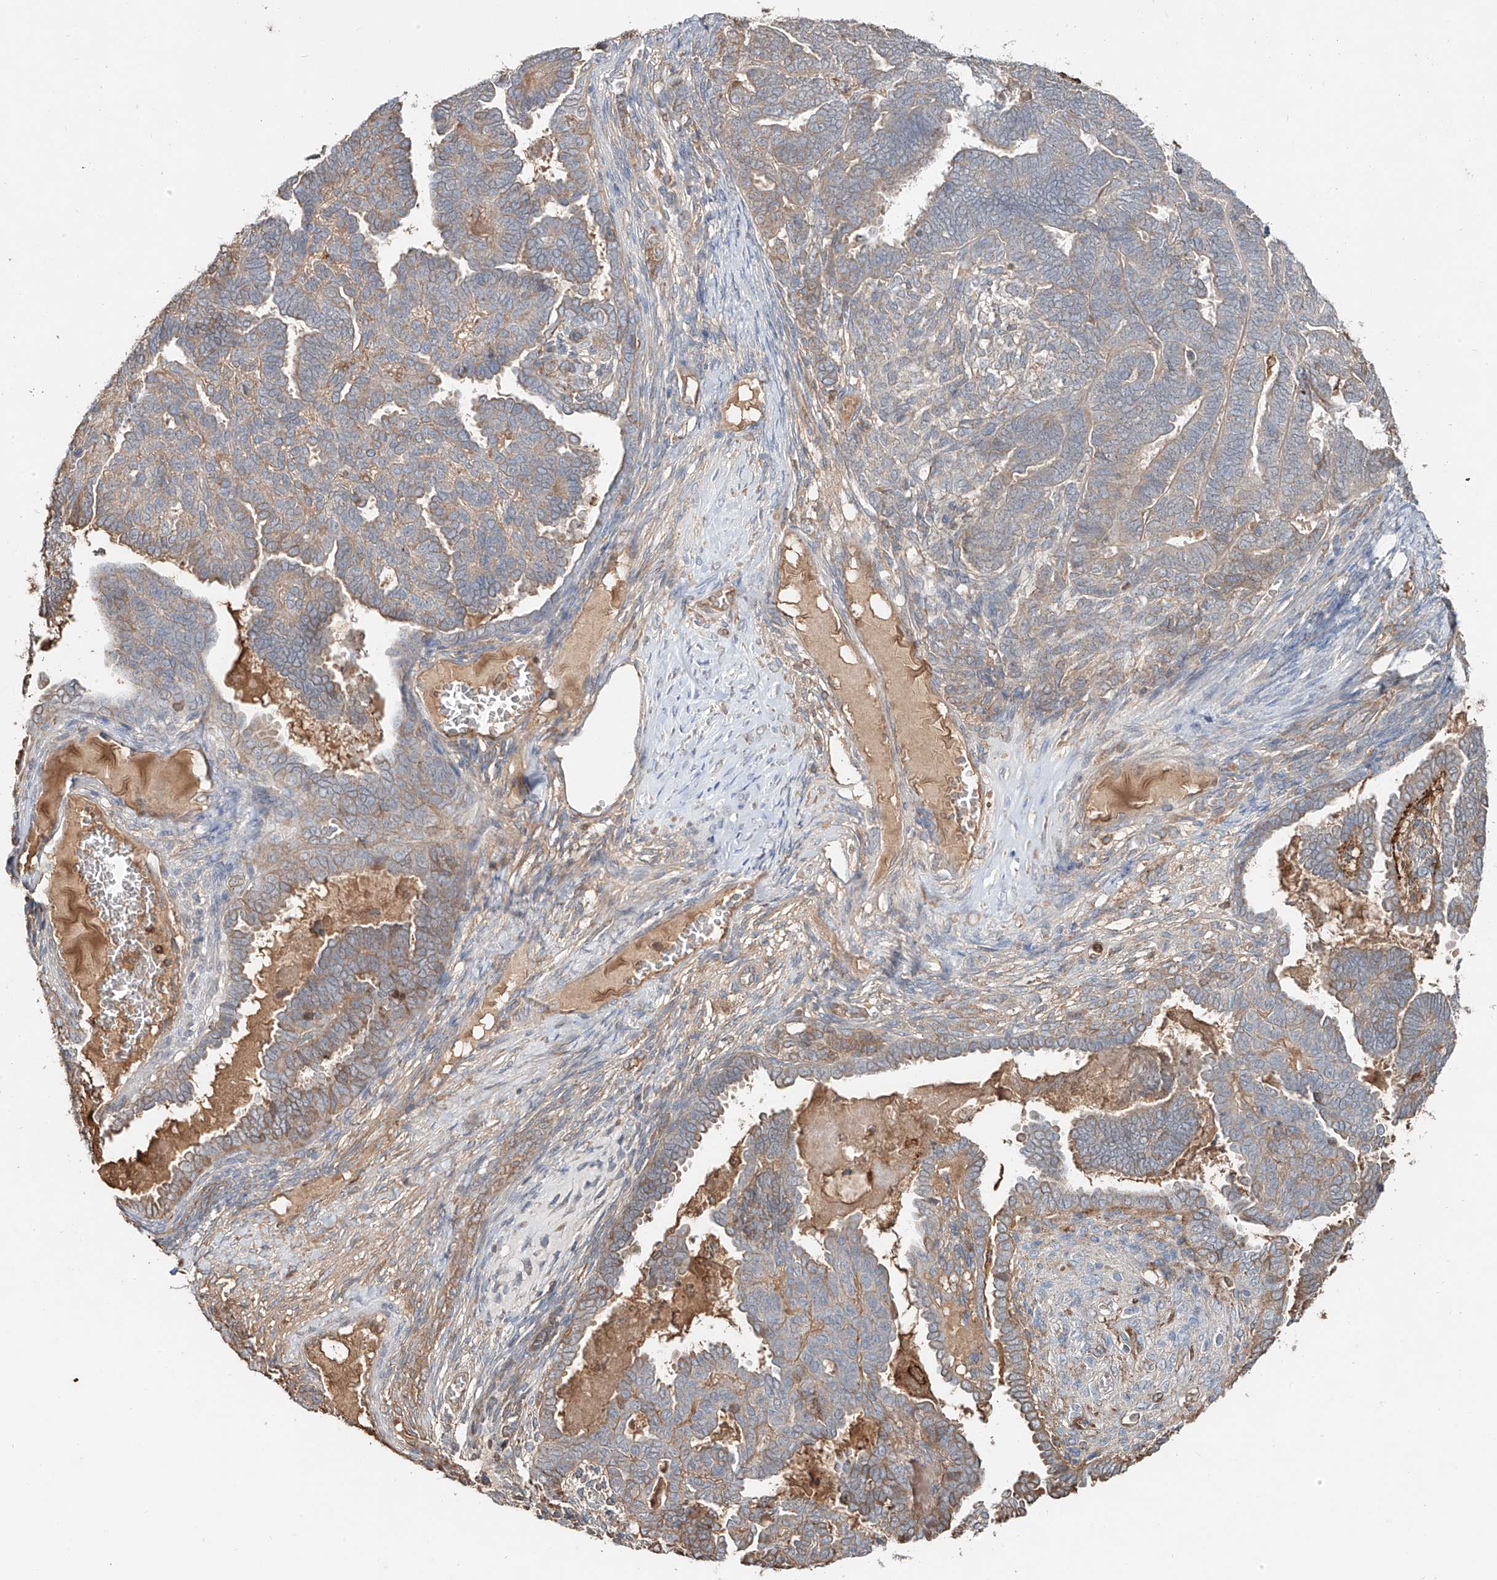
{"staining": {"intensity": "moderate", "quantity": "25%-75%", "location": "cytoplasmic/membranous"}, "tissue": "endometrial cancer", "cell_type": "Tumor cells", "image_type": "cancer", "snomed": [{"axis": "morphology", "description": "Neoplasm, malignant, NOS"}, {"axis": "topography", "description": "Endometrium"}], "caption": "Protein analysis of malignant neoplasm (endometrial) tissue exhibits moderate cytoplasmic/membranous expression in approximately 25%-75% of tumor cells. The staining was performed using DAB to visualize the protein expression in brown, while the nuclei were stained in blue with hematoxylin (Magnification: 20x).", "gene": "ERO1A", "patient": {"sex": "female", "age": 74}}